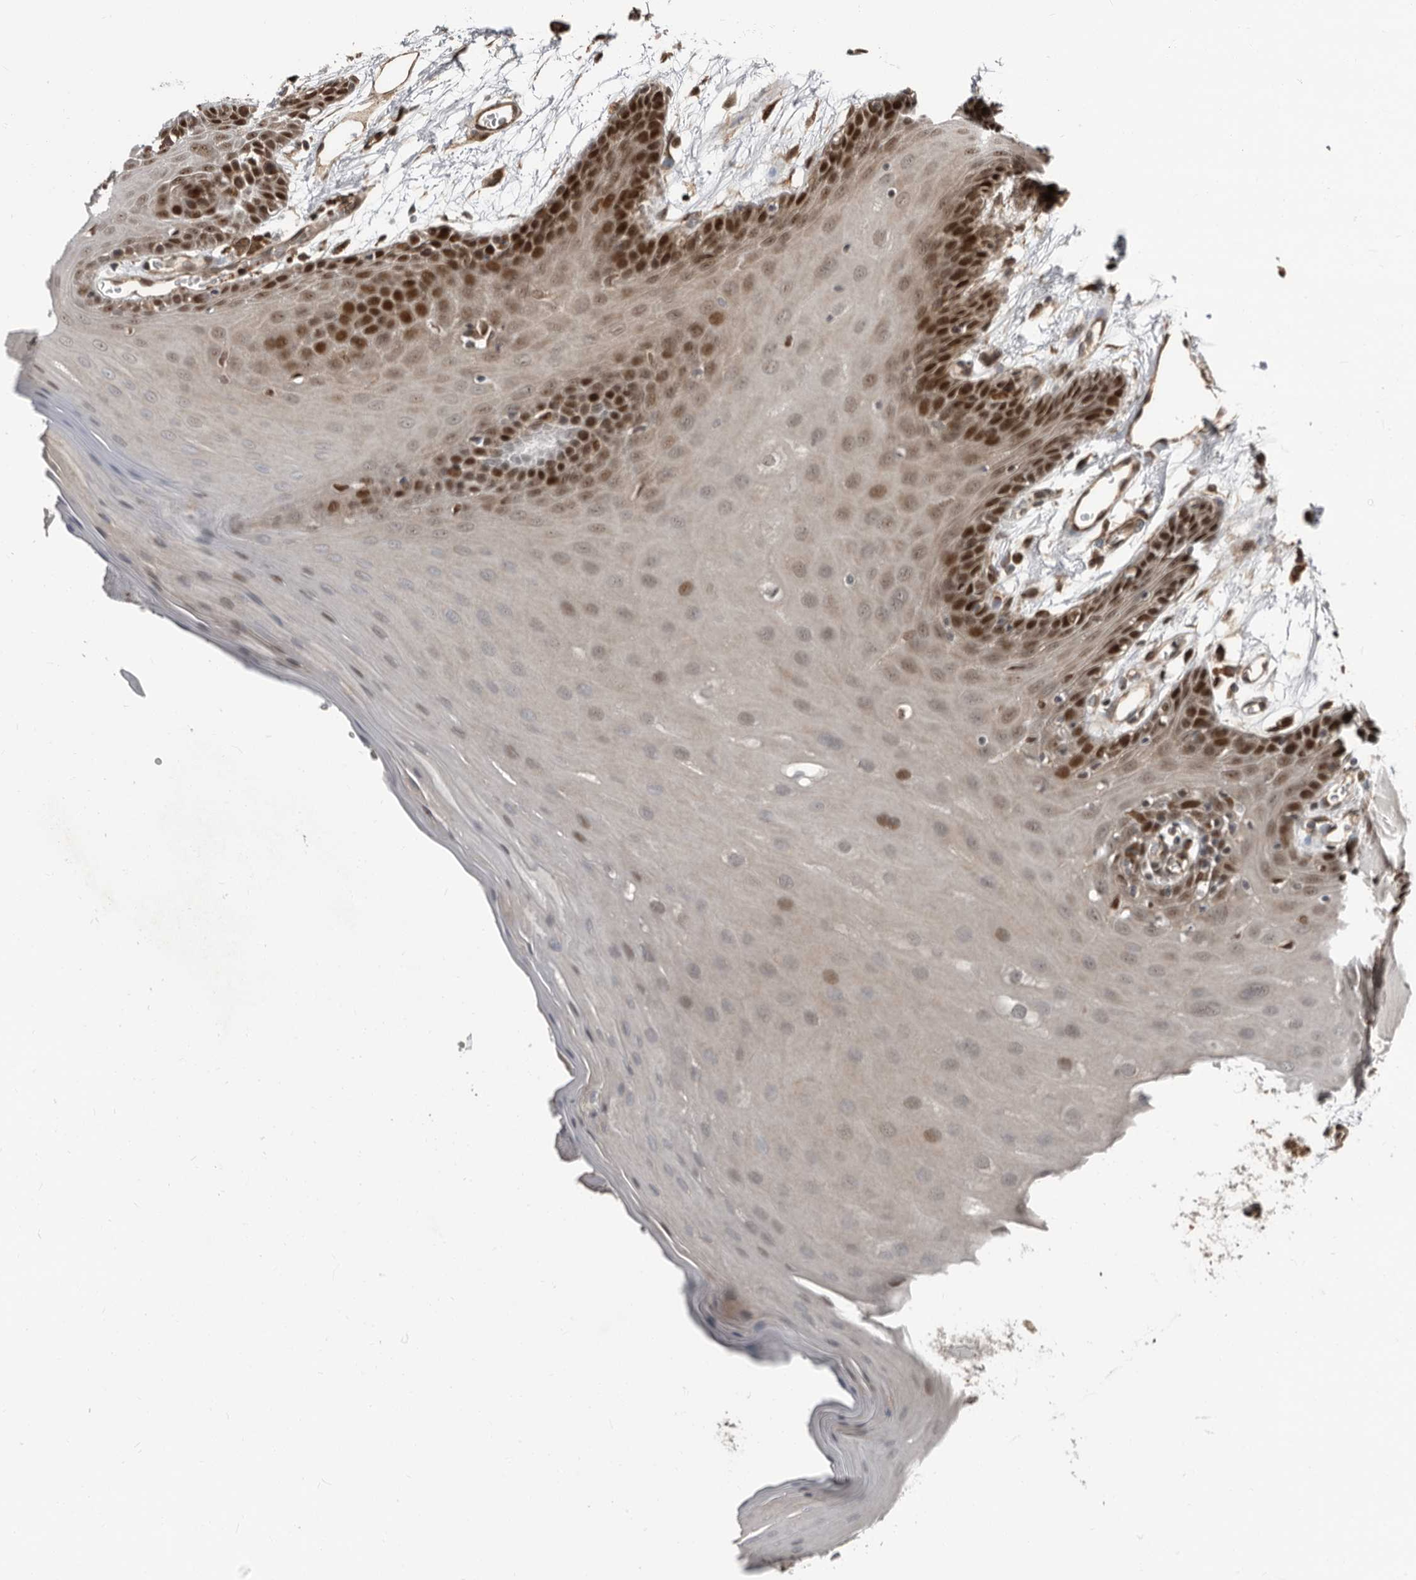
{"staining": {"intensity": "strong", "quantity": "25%-75%", "location": "nuclear"}, "tissue": "oral mucosa", "cell_type": "Squamous epithelial cells", "image_type": "normal", "snomed": [{"axis": "morphology", "description": "Normal tissue, NOS"}, {"axis": "morphology", "description": "Squamous cell carcinoma, NOS"}, {"axis": "topography", "description": "Skeletal muscle"}, {"axis": "topography", "description": "Oral tissue"}, {"axis": "topography", "description": "Salivary gland"}, {"axis": "topography", "description": "Head-Neck"}], "caption": "Oral mucosa stained with DAB IHC displays high levels of strong nuclear expression in about 25%-75% of squamous epithelial cells.", "gene": "CHD1L", "patient": {"sex": "male", "age": 54}}